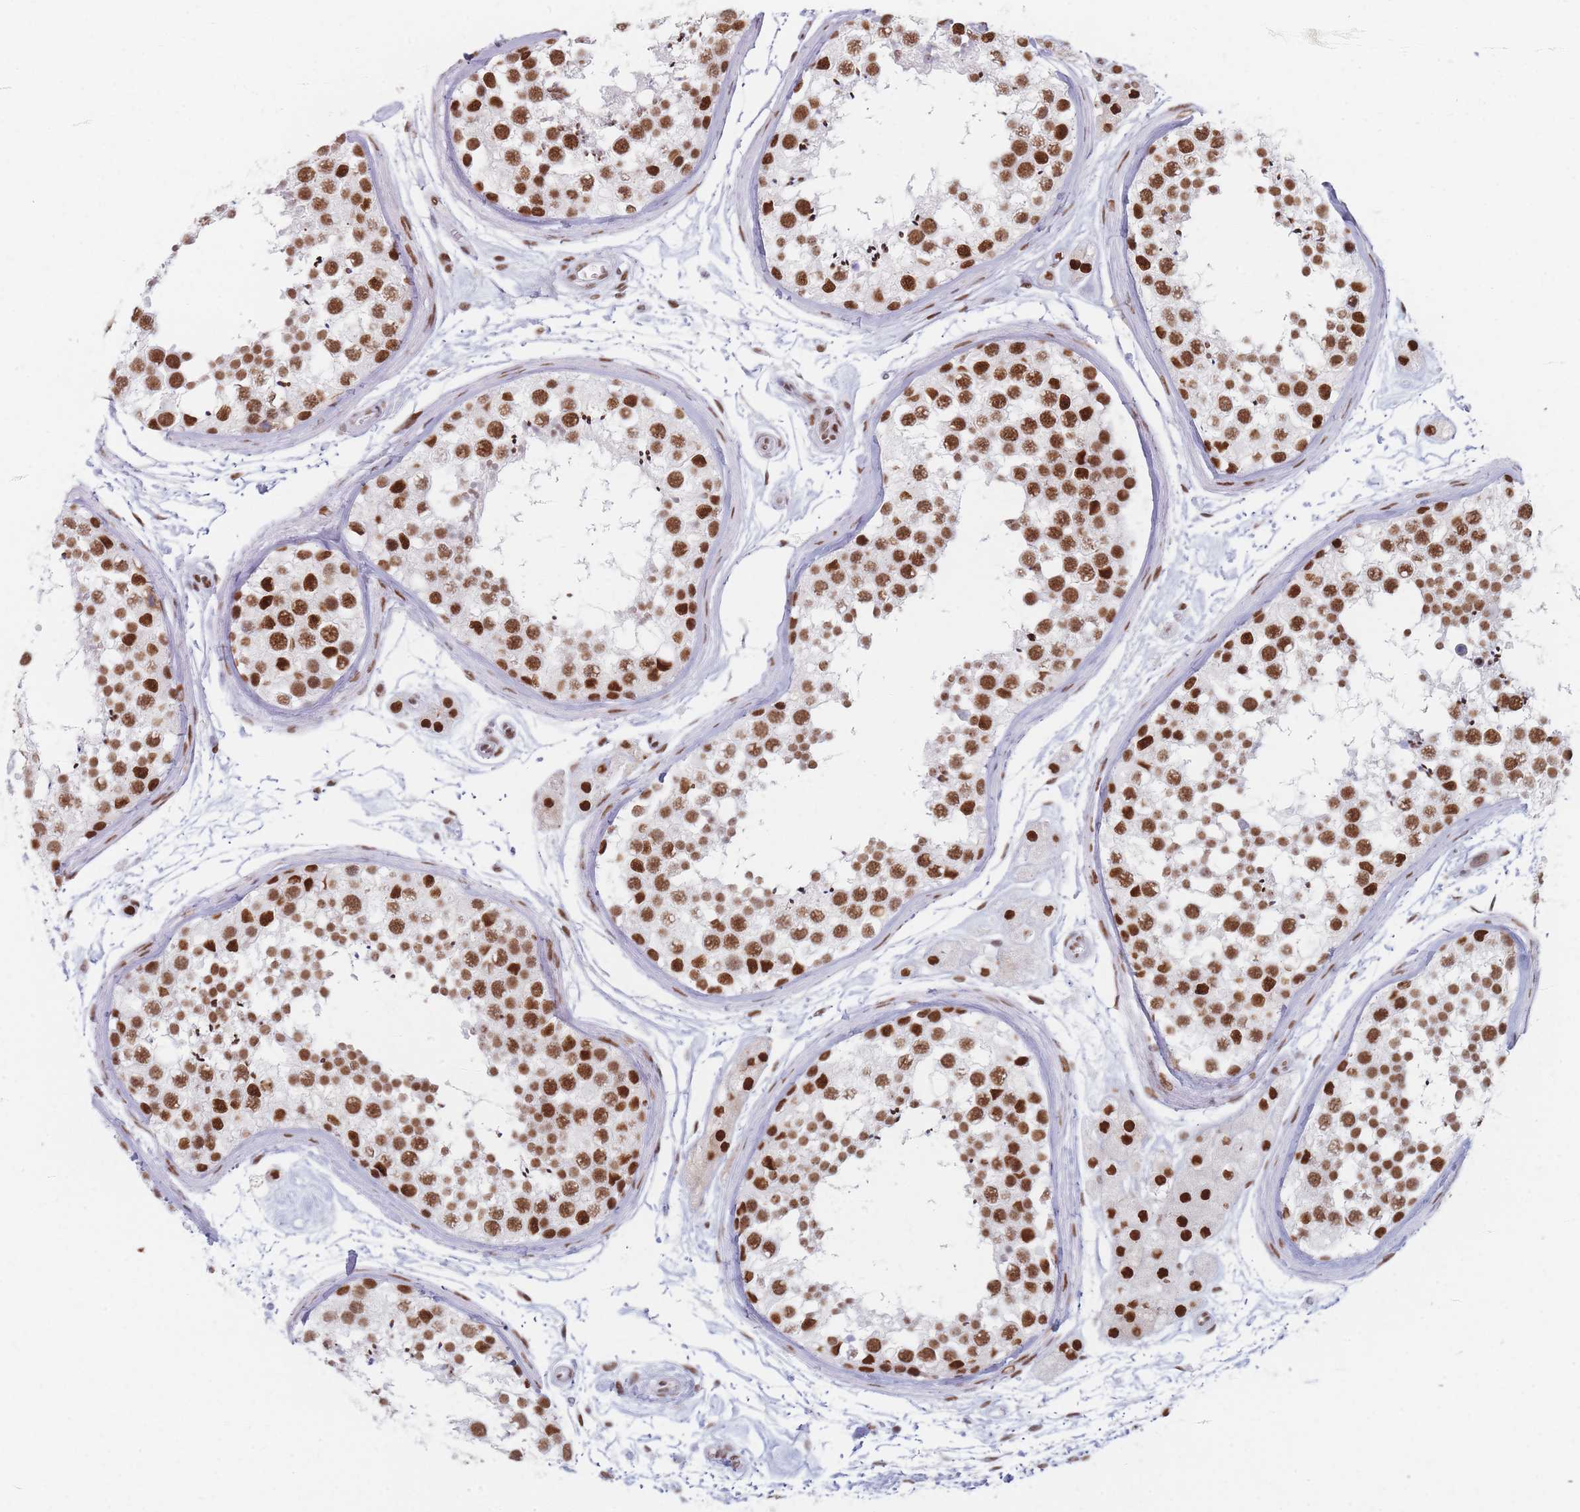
{"staining": {"intensity": "strong", "quantity": ">75%", "location": "nuclear"}, "tissue": "testis", "cell_type": "Cells in seminiferous ducts", "image_type": "normal", "snomed": [{"axis": "morphology", "description": "Normal tissue, NOS"}, {"axis": "topography", "description": "Testis"}], "caption": "A high amount of strong nuclear positivity is present in about >75% of cells in seminiferous ducts in unremarkable testis. The staining was performed using DAB to visualize the protein expression in brown, while the nuclei were stained in blue with hematoxylin (Magnification: 20x).", "gene": "SAFB2", "patient": {"sex": "male", "age": 56}}